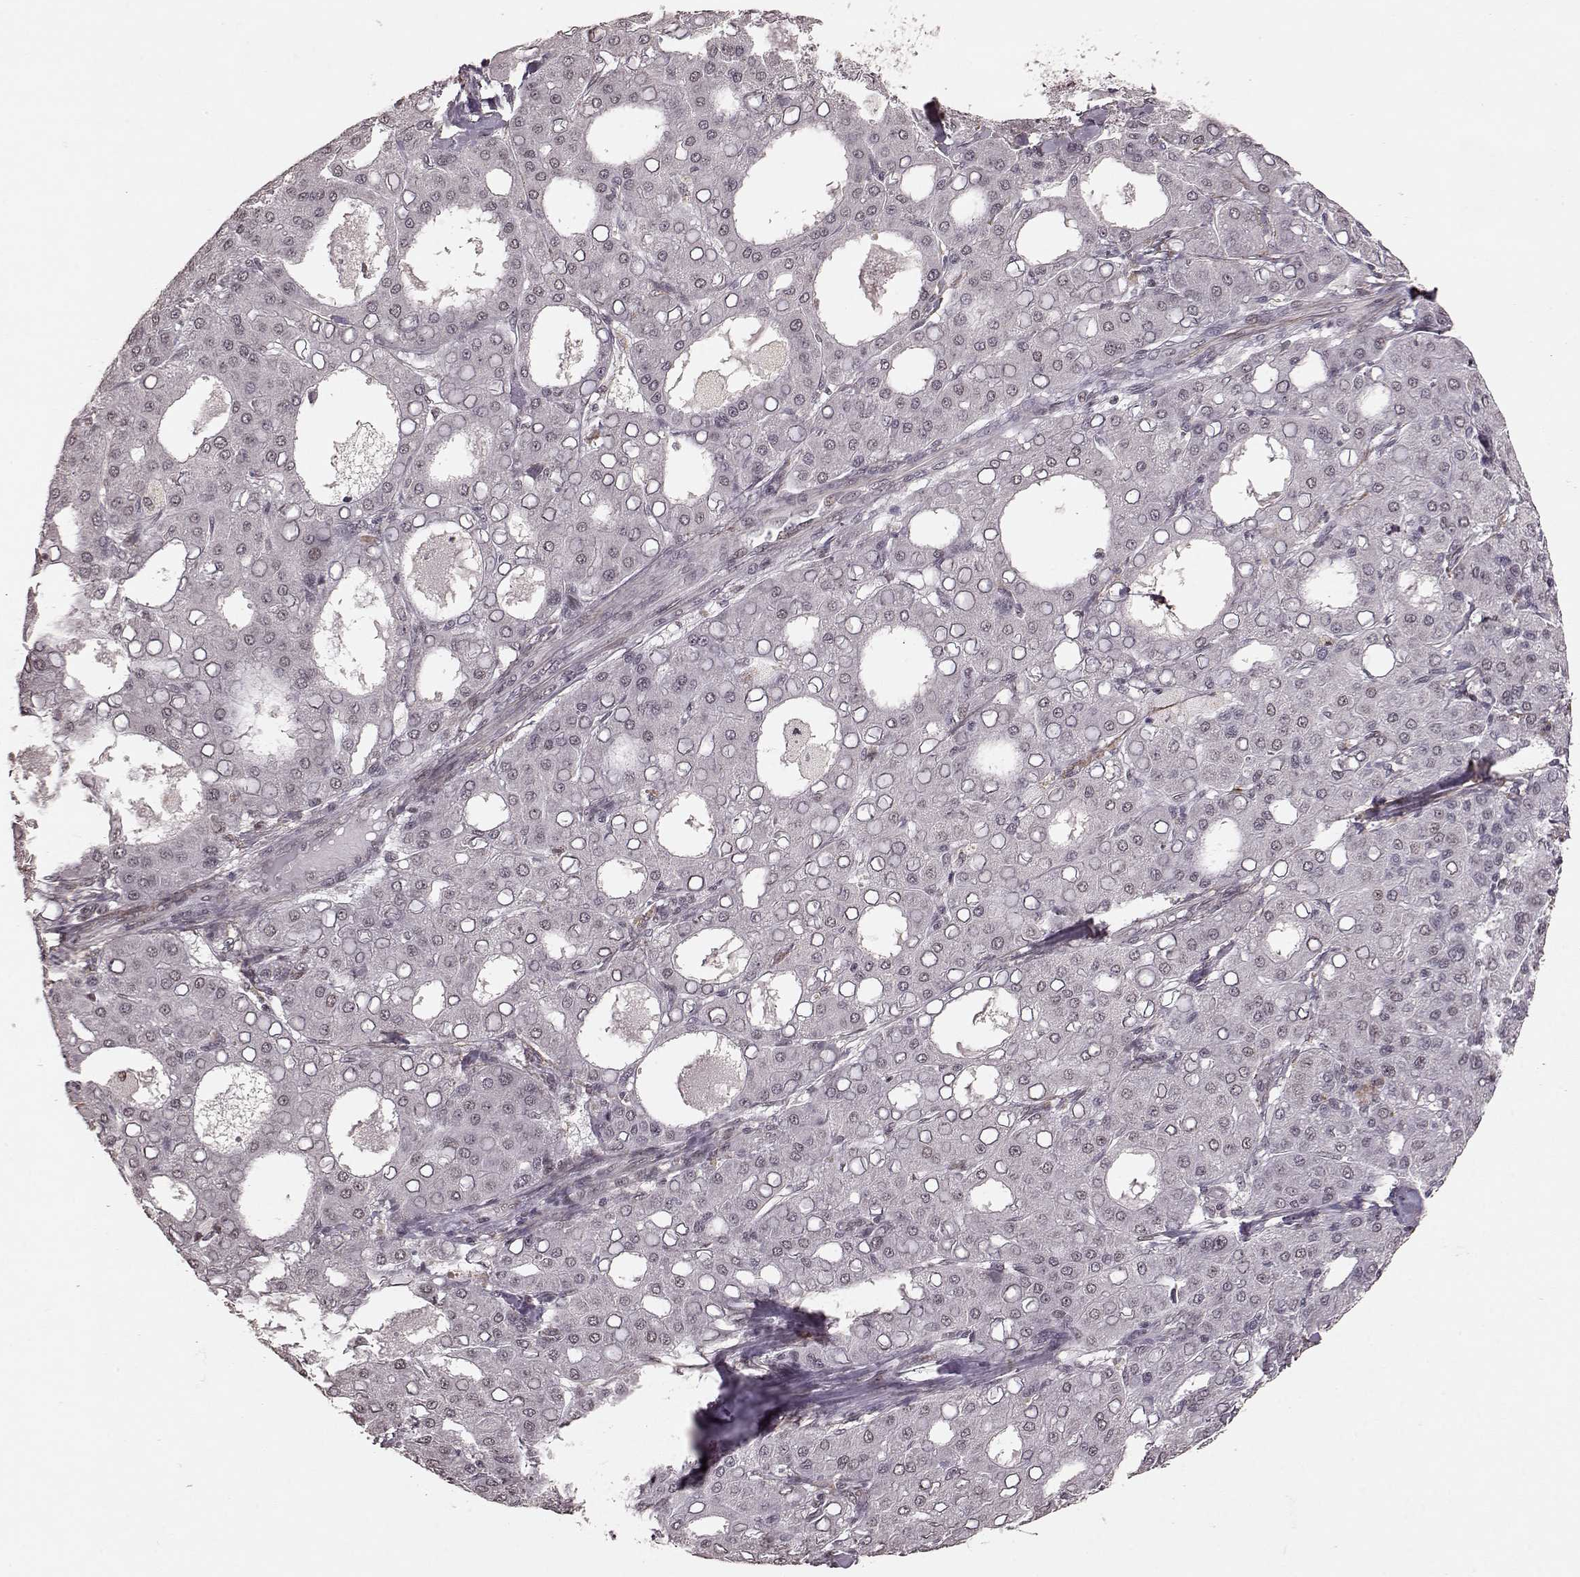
{"staining": {"intensity": "negative", "quantity": "none", "location": "none"}, "tissue": "liver cancer", "cell_type": "Tumor cells", "image_type": "cancer", "snomed": [{"axis": "morphology", "description": "Carcinoma, Hepatocellular, NOS"}, {"axis": "topography", "description": "Liver"}], "caption": "Human liver cancer stained for a protein using immunohistochemistry (IHC) shows no positivity in tumor cells.", "gene": "RRAGD", "patient": {"sex": "male", "age": 65}}